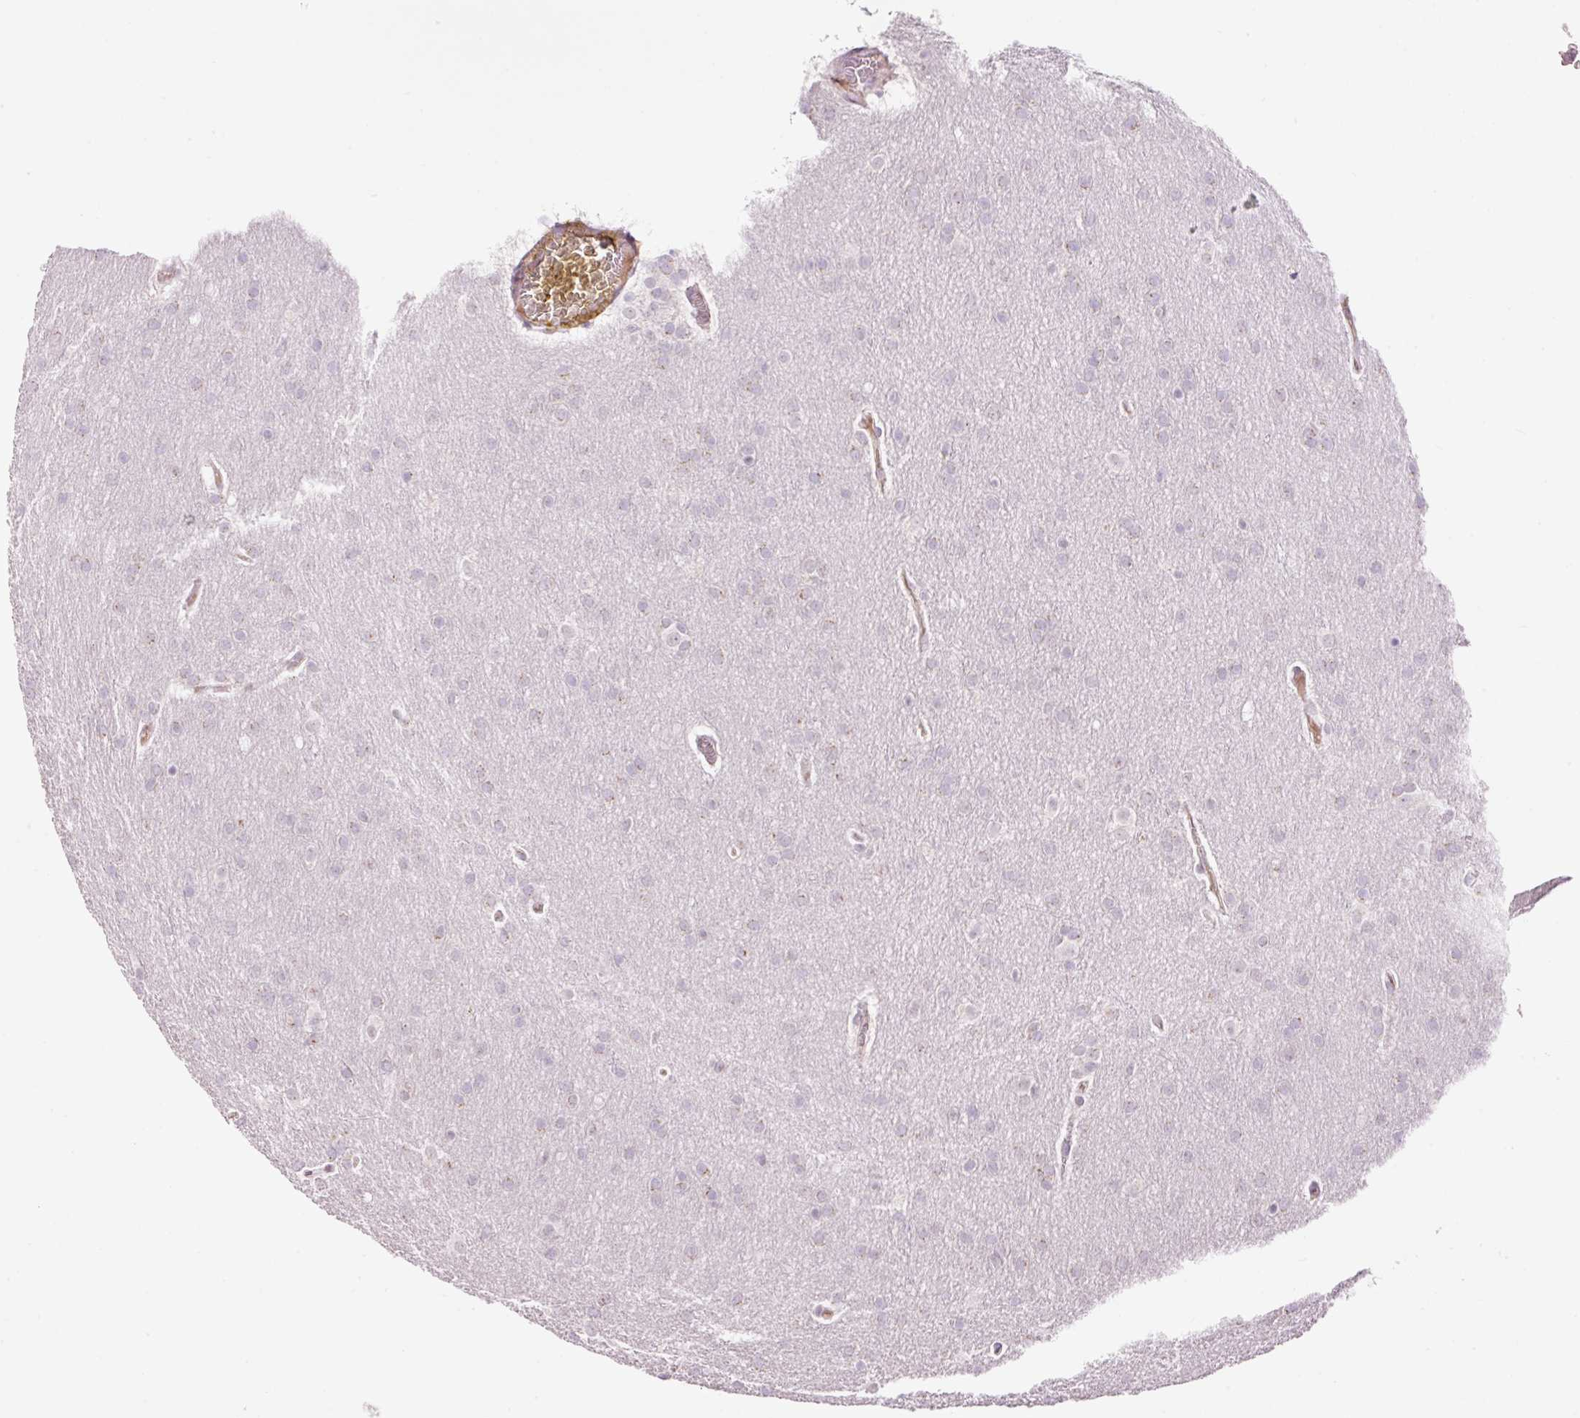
{"staining": {"intensity": "negative", "quantity": "none", "location": "none"}, "tissue": "glioma", "cell_type": "Tumor cells", "image_type": "cancer", "snomed": [{"axis": "morphology", "description": "Glioma, malignant, Low grade"}, {"axis": "topography", "description": "Brain"}], "caption": "Low-grade glioma (malignant) was stained to show a protein in brown. There is no significant positivity in tumor cells. (DAB (3,3'-diaminobenzidine) immunohistochemistry (IHC) visualized using brightfield microscopy, high magnification).", "gene": "HNF1A", "patient": {"sex": "female", "age": 32}}